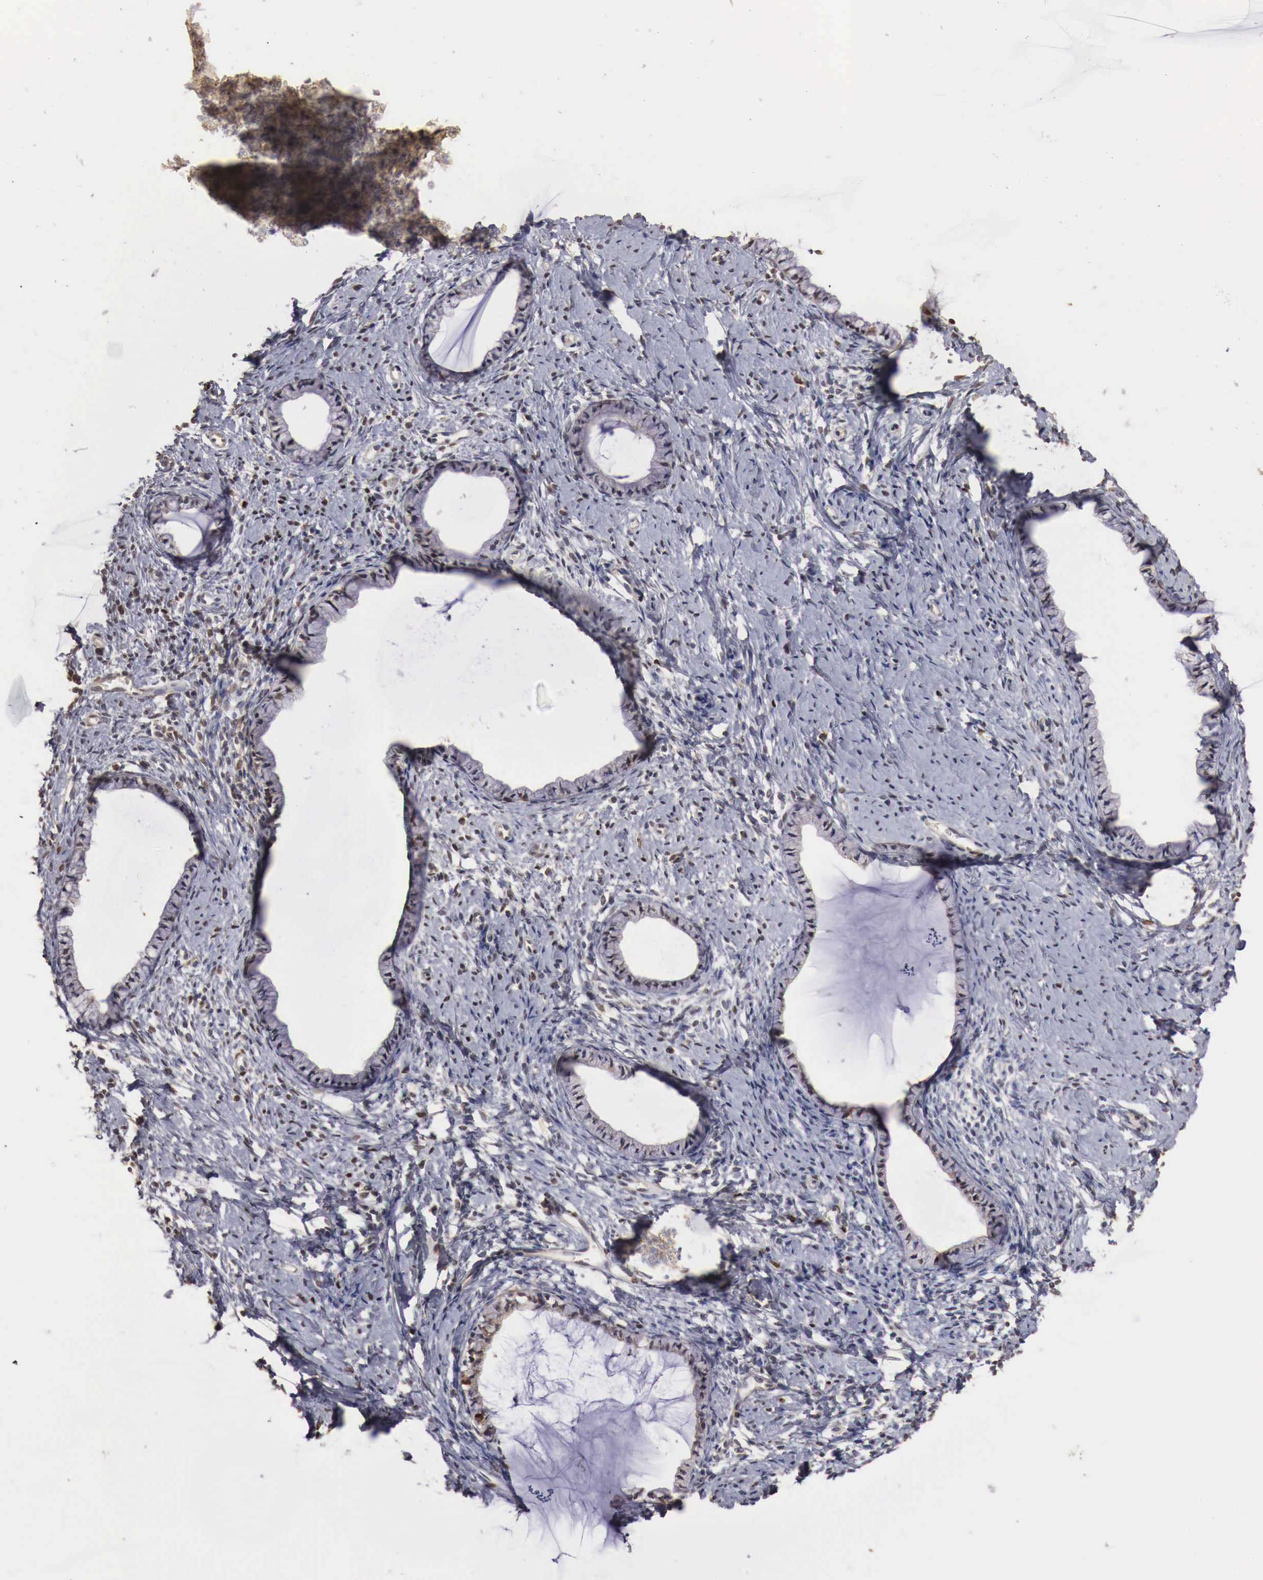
{"staining": {"intensity": "negative", "quantity": "none", "location": "none"}, "tissue": "cervix", "cell_type": "Glandular cells", "image_type": "normal", "snomed": [{"axis": "morphology", "description": "Normal tissue, NOS"}, {"axis": "topography", "description": "Cervix"}], "caption": "The immunohistochemistry image has no significant staining in glandular cells of cervix. (DAB immunohistochemistry (IHC) visualized using brightfield microscopy, high magnification).", "gene": "KHDRBS2", "patient": {"sex": "female", "age": 70}}